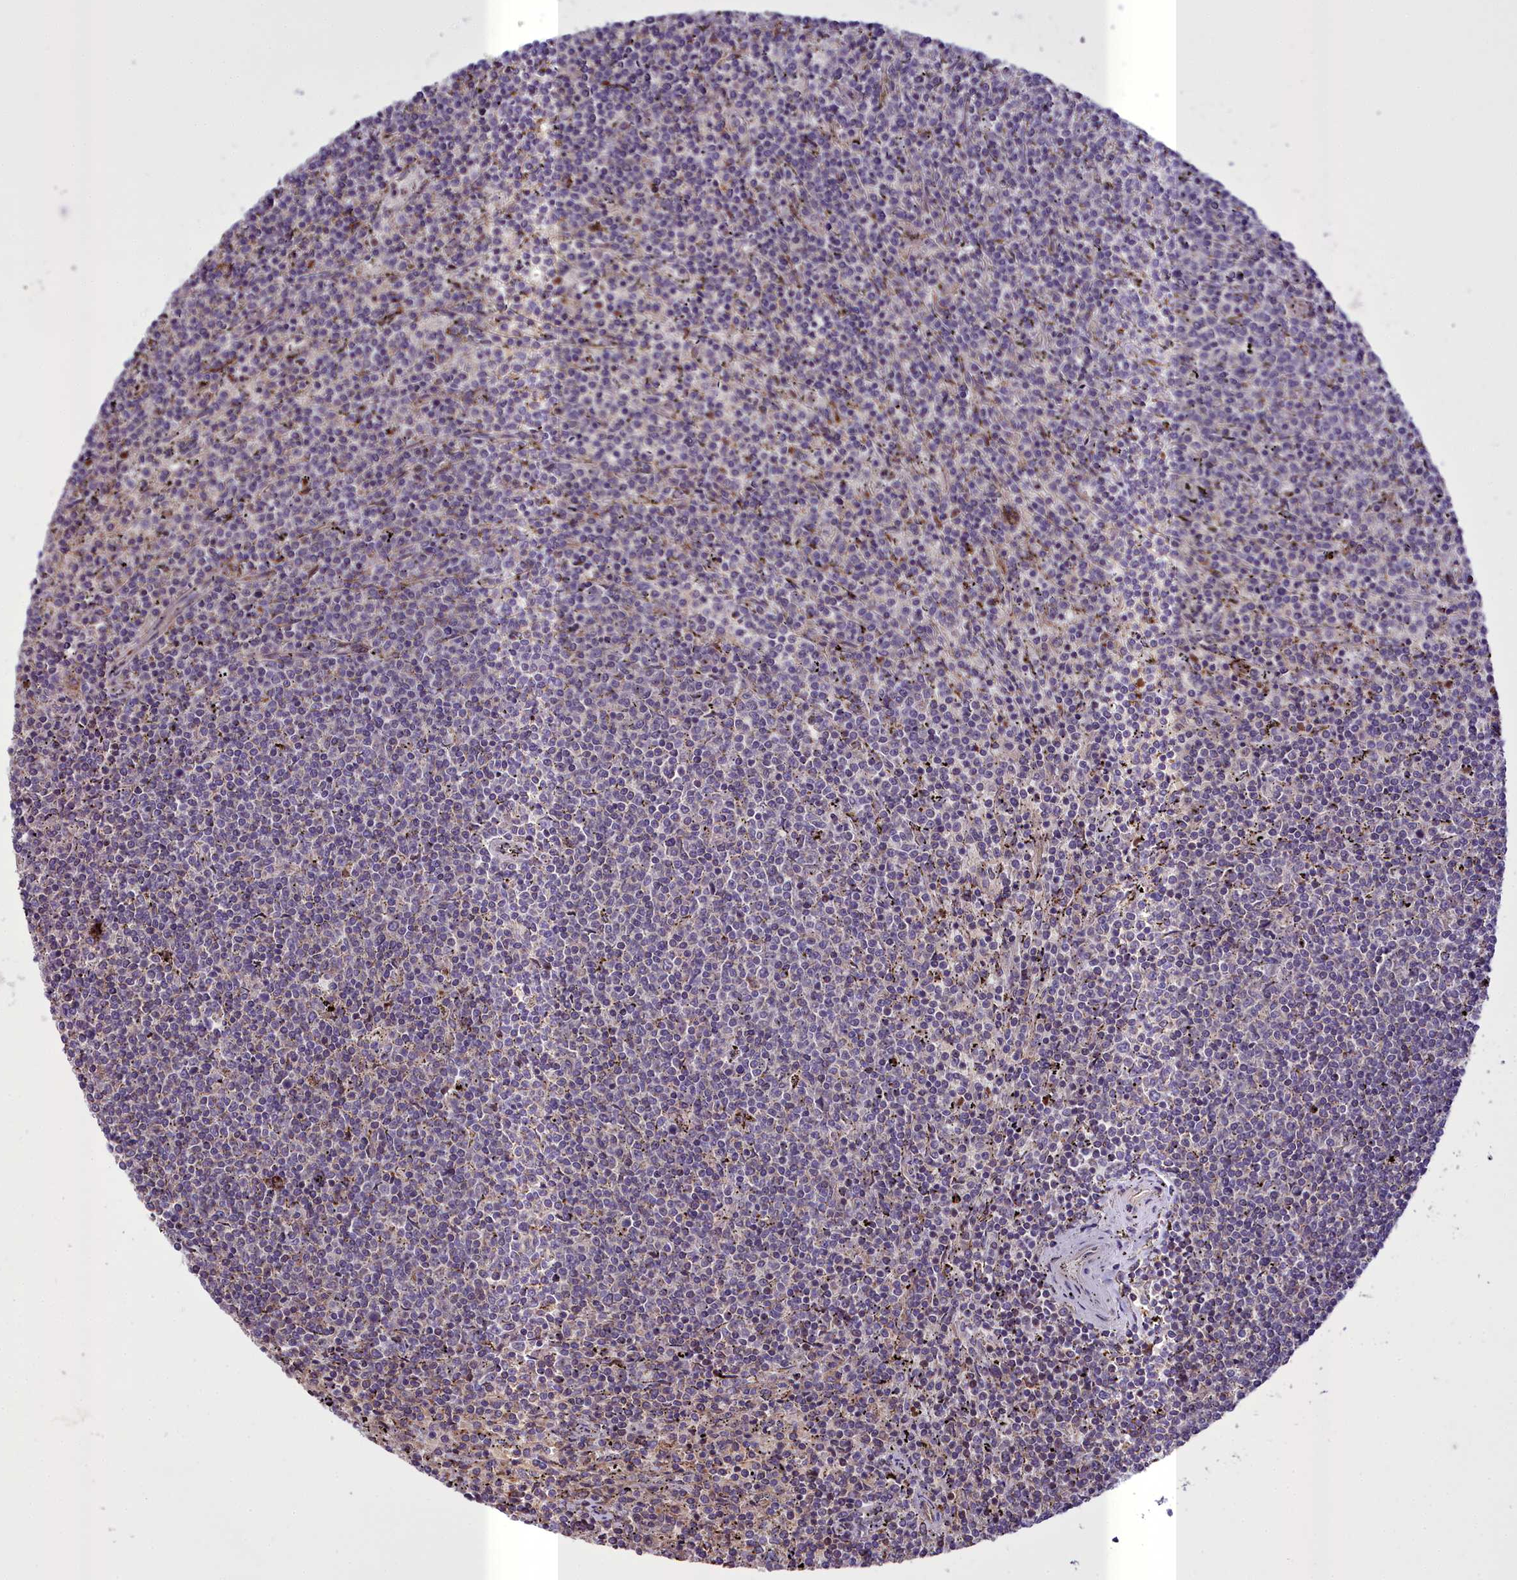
{"staining": {"intensity": "negative", "quantity": "none", "location": "none"}, "tissue": "lymphoma", "cell_type": "Tumor cells", "image_type": "cancer", "snomed": [{"axis": "morphology", "description": "Malignant lymphoma, non-Hodgkin's type, Low grade"}, {"axis": "topography", "description": "Spleen"}], "caption": "Protein analysis of low-grade malignant lymphoma, non-Hodgkin's type shows no significant staining in tumor cells.", "gene": "TBC1D24", "patient": {"sex": "female", "age": 50}}